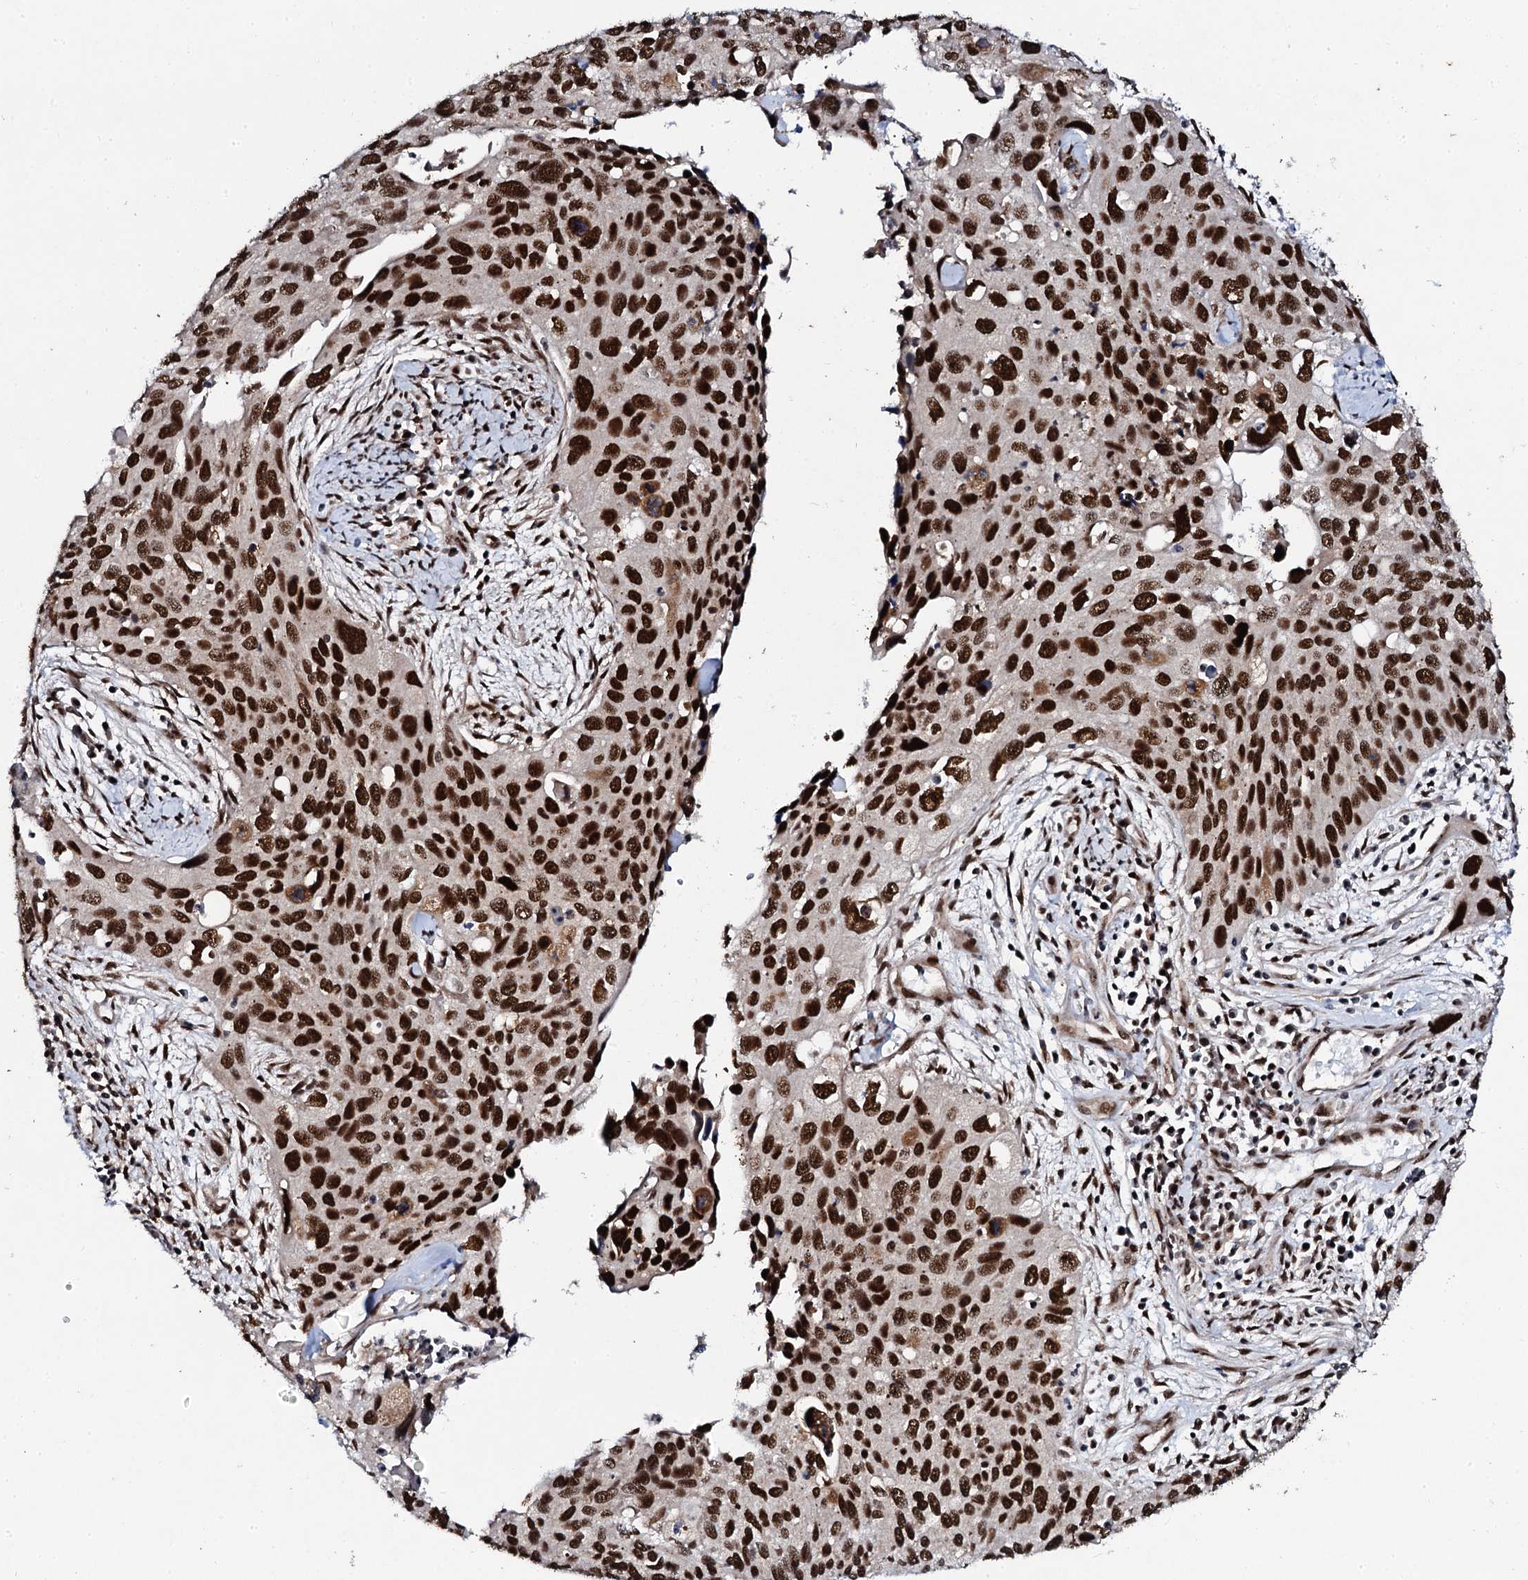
{"staining": {"intensity": "strong", "quantity": ">75%", "location": "nuclear"}, "tissue": "cervical cancer", "cell_type": "Tumor cells", "image_type": "cancer", "snomed": [{"axis": "morphology", "description": "Squamous cell carcinoma, NOS"}, {"axis": "topography", "description": "Cervix"}], "caption": "Human cervical squamous cell carcinoma stained for a protein (brown) demonstrates strong nuclear positive expression in about >75% of tumor cells.", "gene": "CSTF3", "patient": {"sex": "female", "age": 55}}